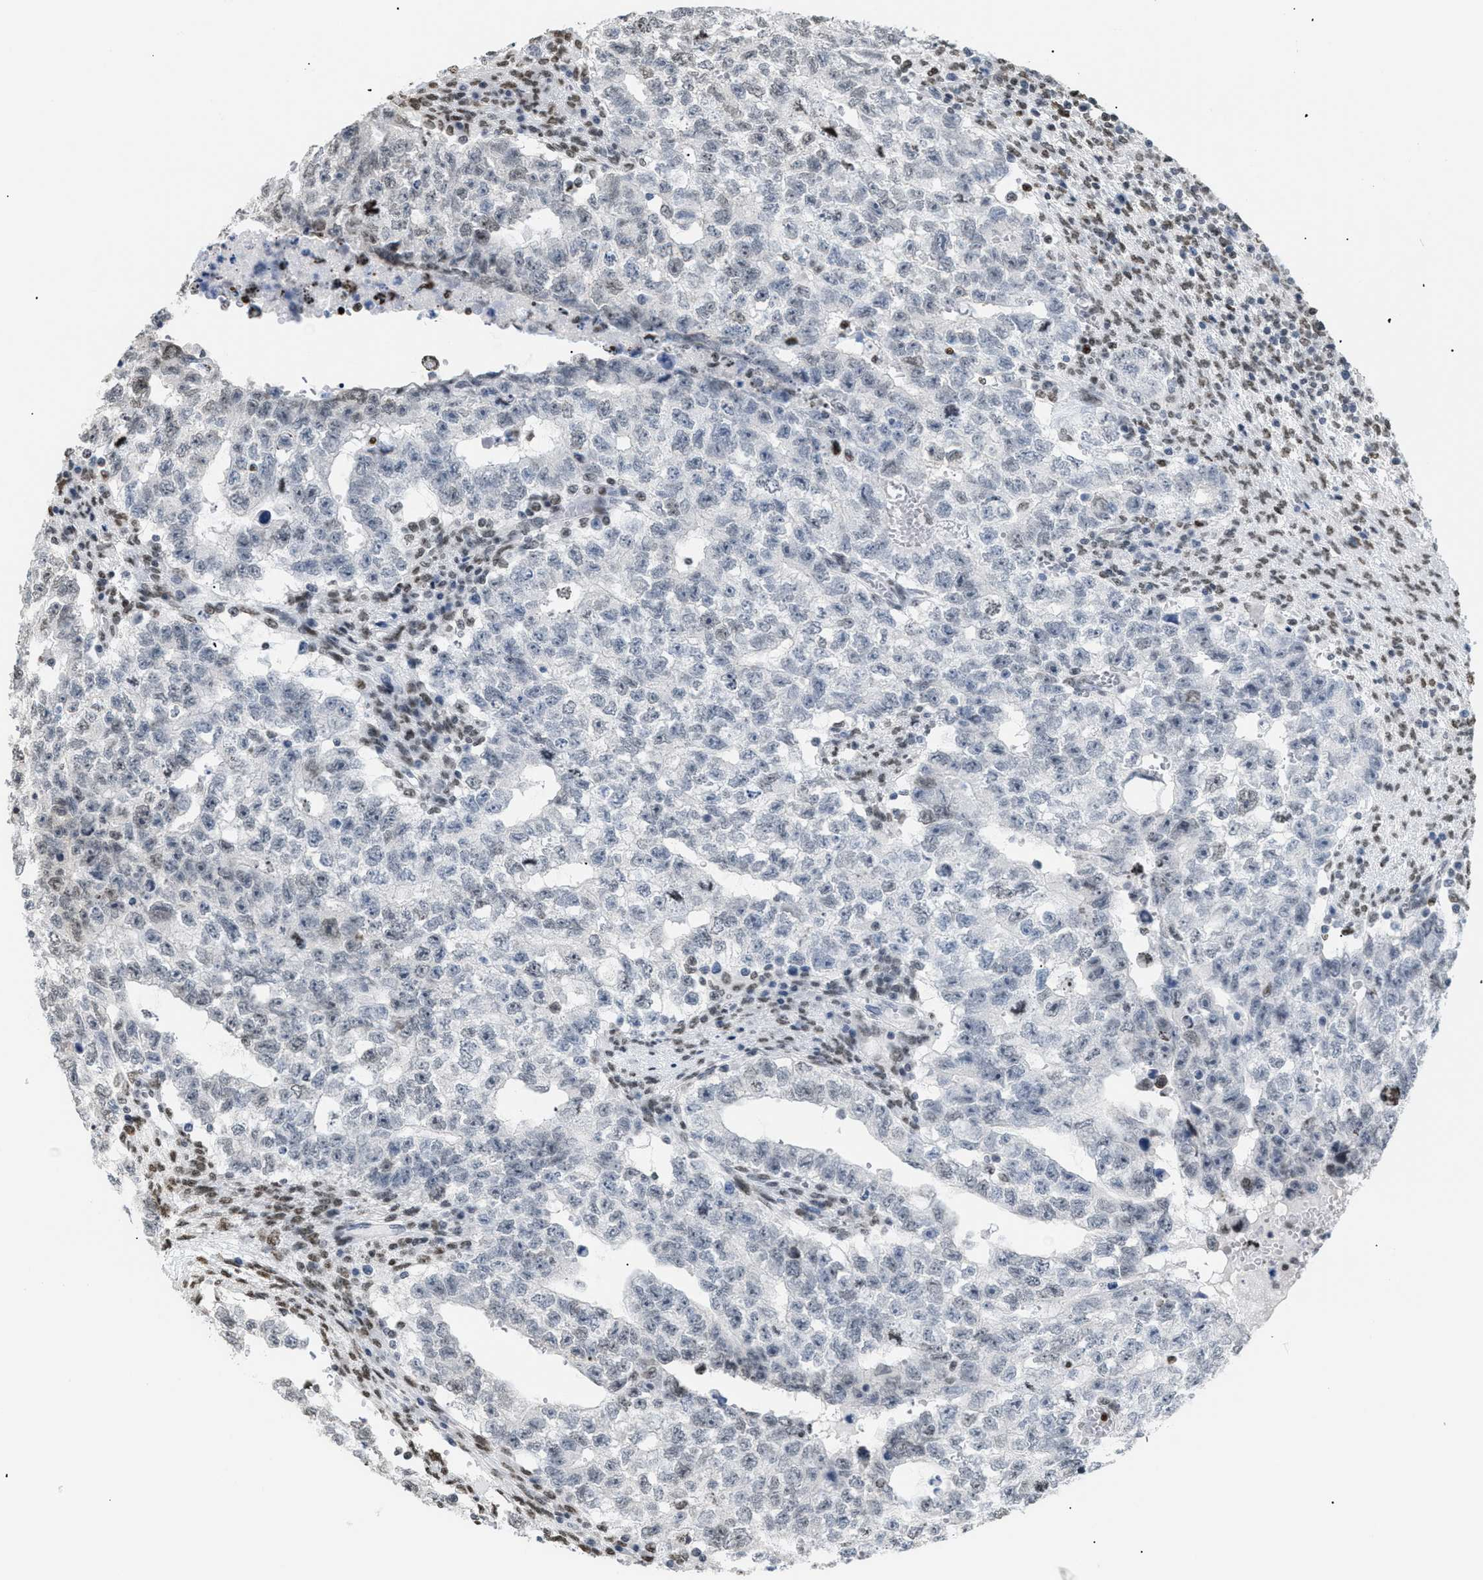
{"staining": {"intensity": "negative", "quantity": "none", "location": "none"}, "tissue": "testis cancer", "cell_type": "Tumor cells", "image_type": "cancer", "snomed": [{"axis": "morphology", "description": "Seminoma, NOS"}, {"axis": "morphology", "description": "Carcinoma, Embryonal, NOS"}, {"axis": "topography", "description": "Testis"}], "caption": "DAB (3,3'-diaminobenzidine) immunohistochemical staining of testis cancer (embryonal carcinoma) shows no significant expression in tumor cells.", "gene": "HMGN2", "patient": {"sex": "male", "age": 38}}